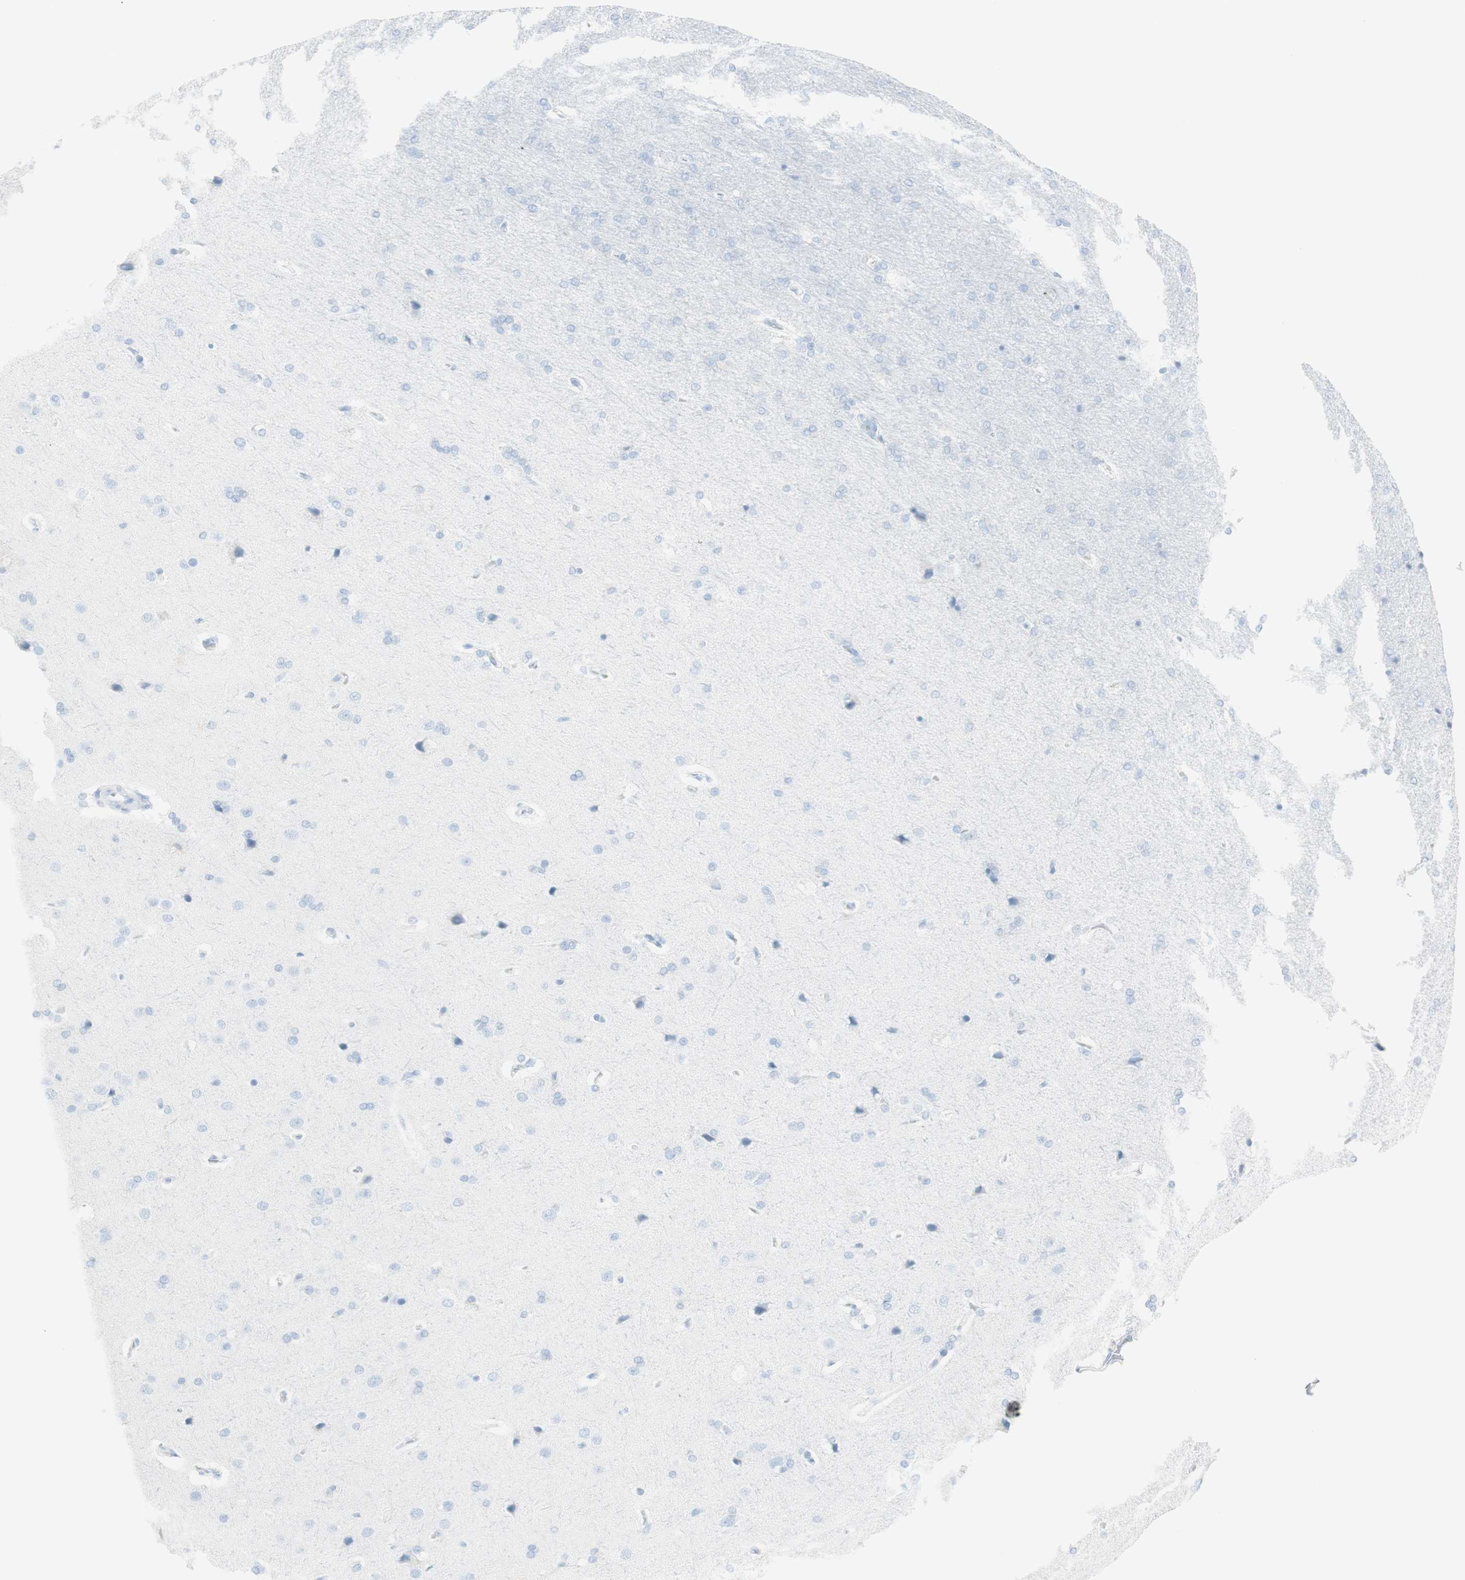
{"staining": {"intensity": "negative", "quantity": "none", "location": "none"}, "tissue": "cerebral cortex", "cell_type": "Endothelial cells", "image_type": "normal", "snomed": [{"axis": "morphology", "description": "Normal tissue, NOS"}, {"axis": "topography", "description": "Cerebral cortex"}], "caption": "A micrograph of human cerebral cortex is negative for staining in endothelial cells. Brightfield microscopy of immunohistochemistry (IHC) stained with DAB (brown) and hematoxylin (blue), captured at high magnification.", "gene": "NAPSA", "patient": {"sex": "male", "age": 62}}